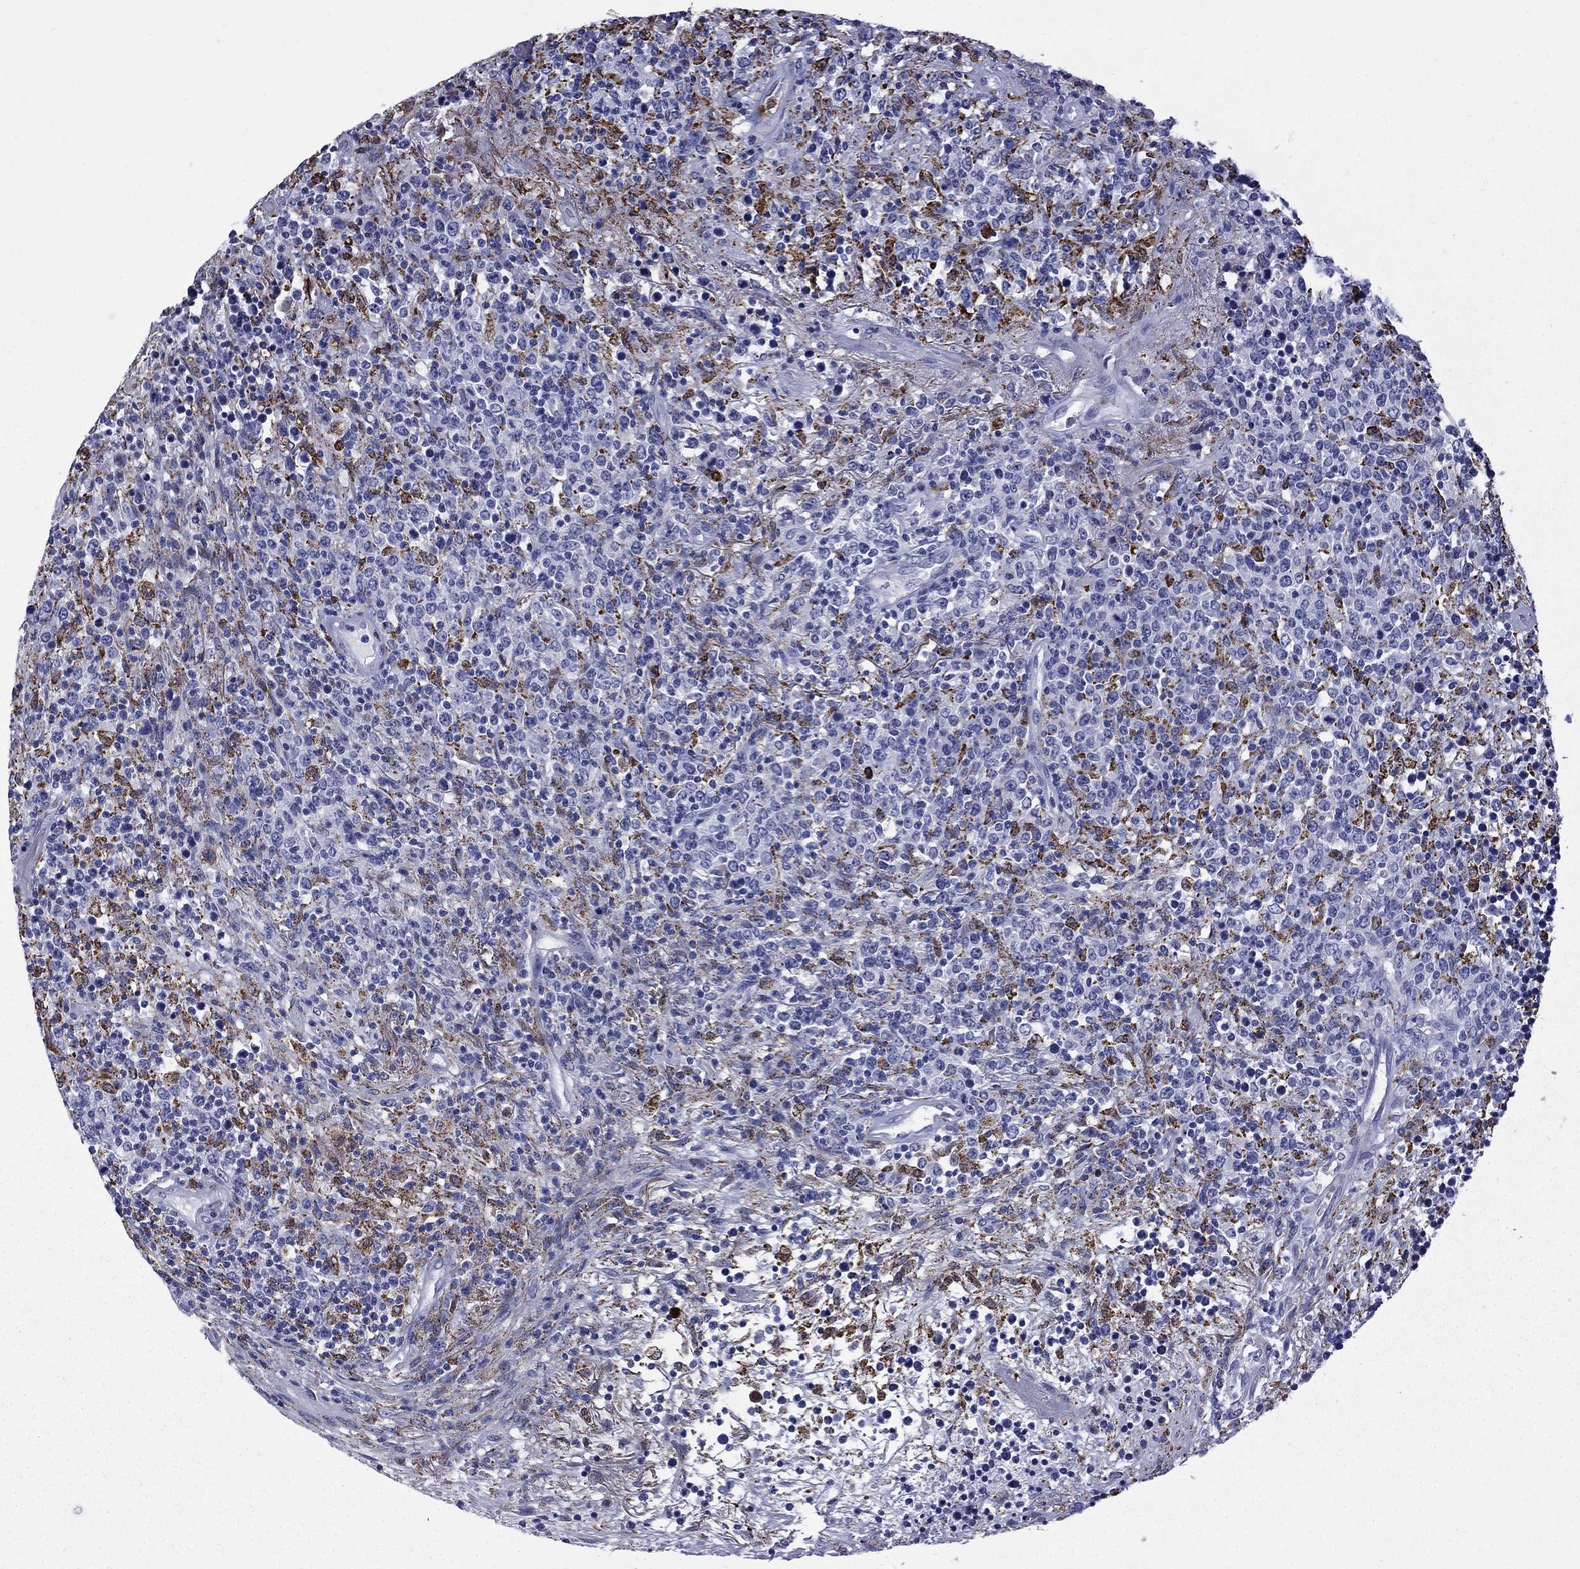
{"staining": {"intensity": "negative", "quantity": "none", "location": "none"}, "tissue": "lymphoma", "cell_type": "Tumor cells", "image_type": "cancer", "snomed": [{"axis": "morphology", "description": "Malignant lymphoma, non-Hodgkin's type, High grade"}, {"axis": "topography", "description": "Lung"}], "caption": "The micrograph shows no significant expression in tumor cells of lymphoma.", "gene": "TRIM29", "patient": {"sex": "male", "age": 79}}